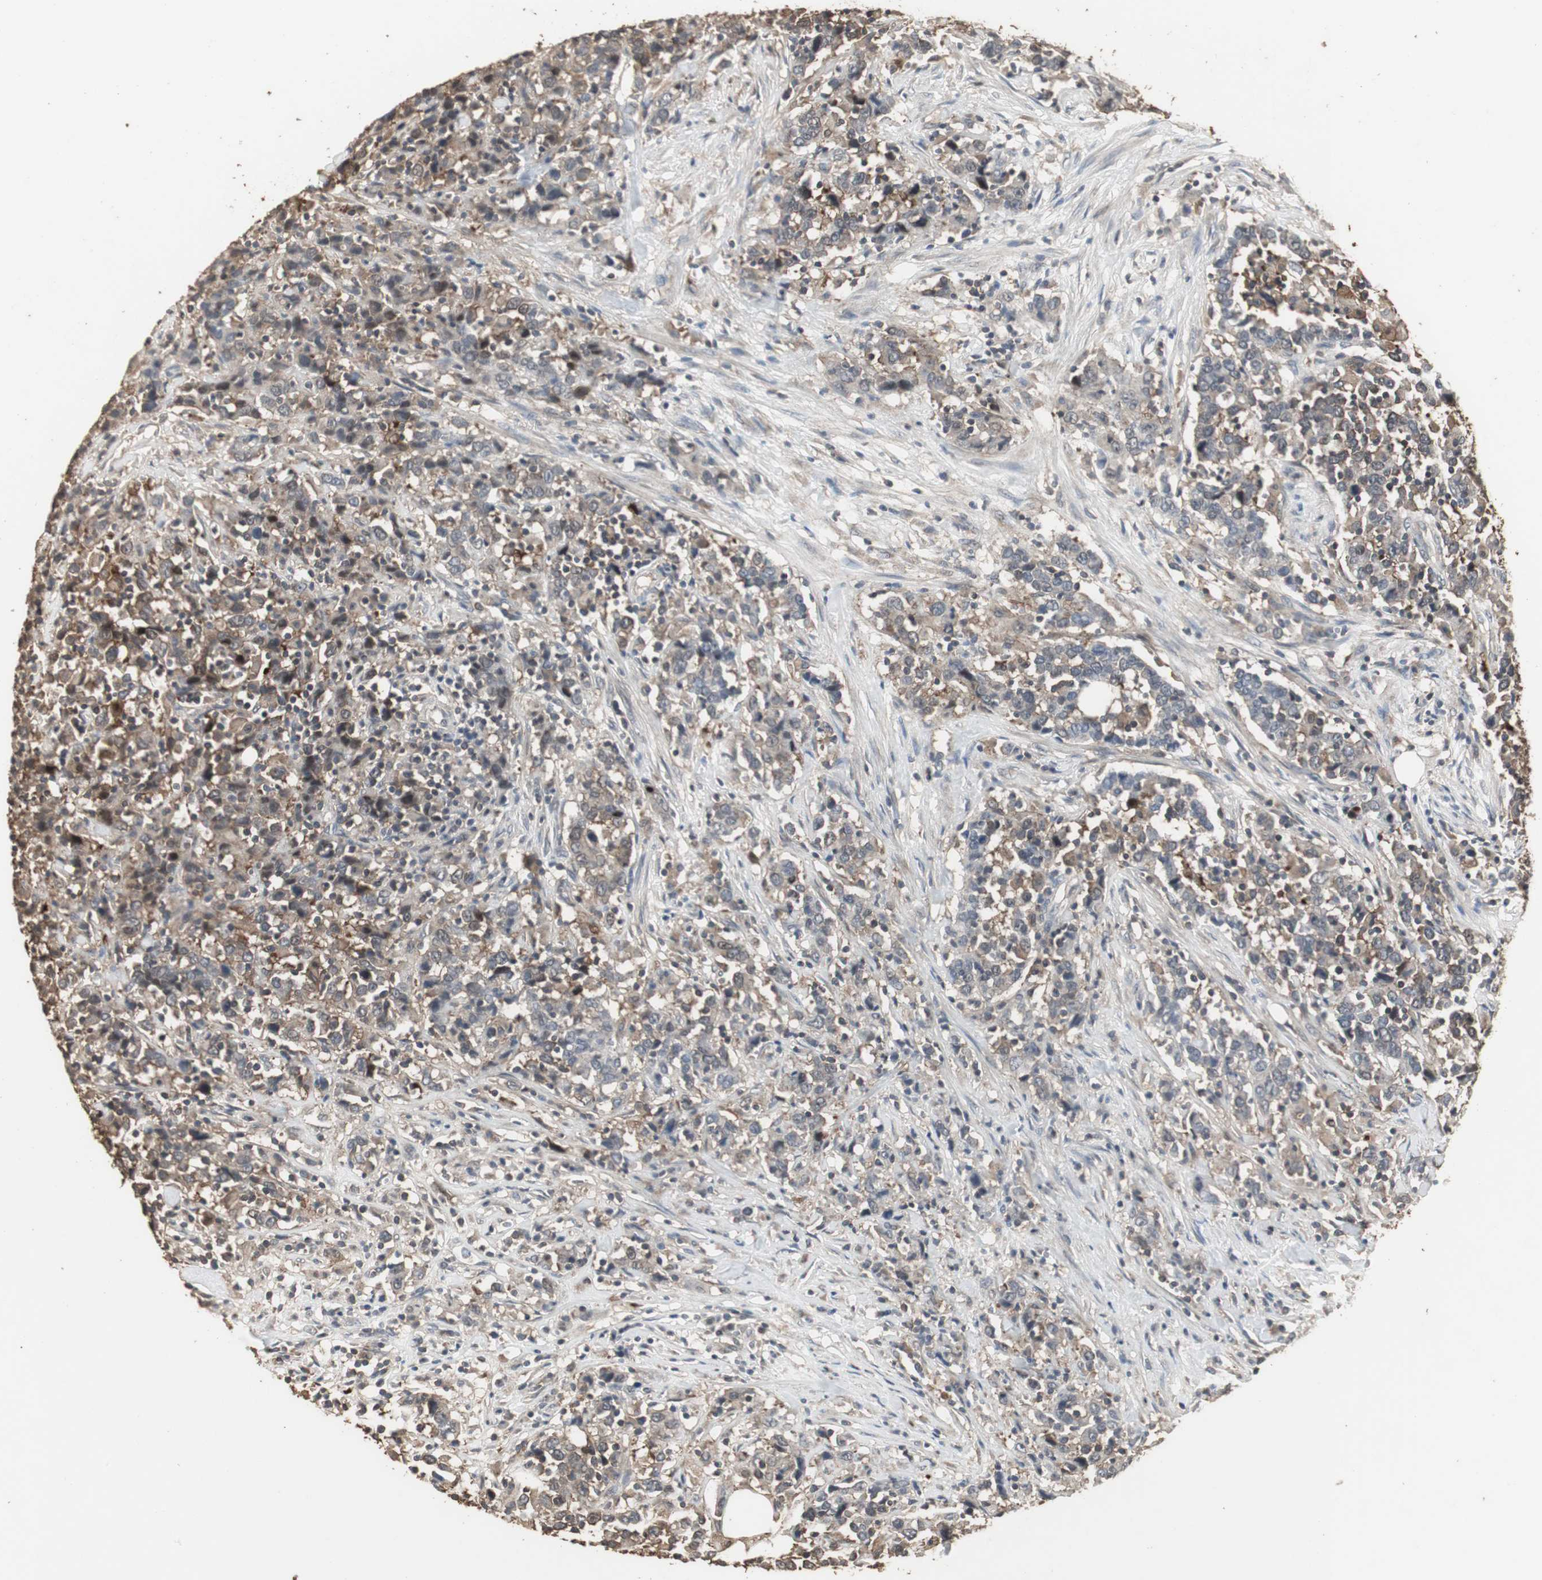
{"staining": {"intensity": "weak", "quantity": ">75%", "location": "cytoplasmic/membranous"}, "tissue": "urothelial cancer", "cell_type": "Tumor cells", "image_type": "cancer", "snomed": [{"axis": "morphology", "description": "Urothelial carcinoma, High grade"}, {"axis": "topography", "description": "Urinary bladder"}], "caption": "DAB (3,3'-diaminobenzidine) immunohistochemical staining of human urothelial carcinoma (high-grade) displays weak cytoplasmic/membranous protein positivity in about >75% of tumor cells.", "gene": "HPRT1", "patient": {"sex": "male", "age": 61}}